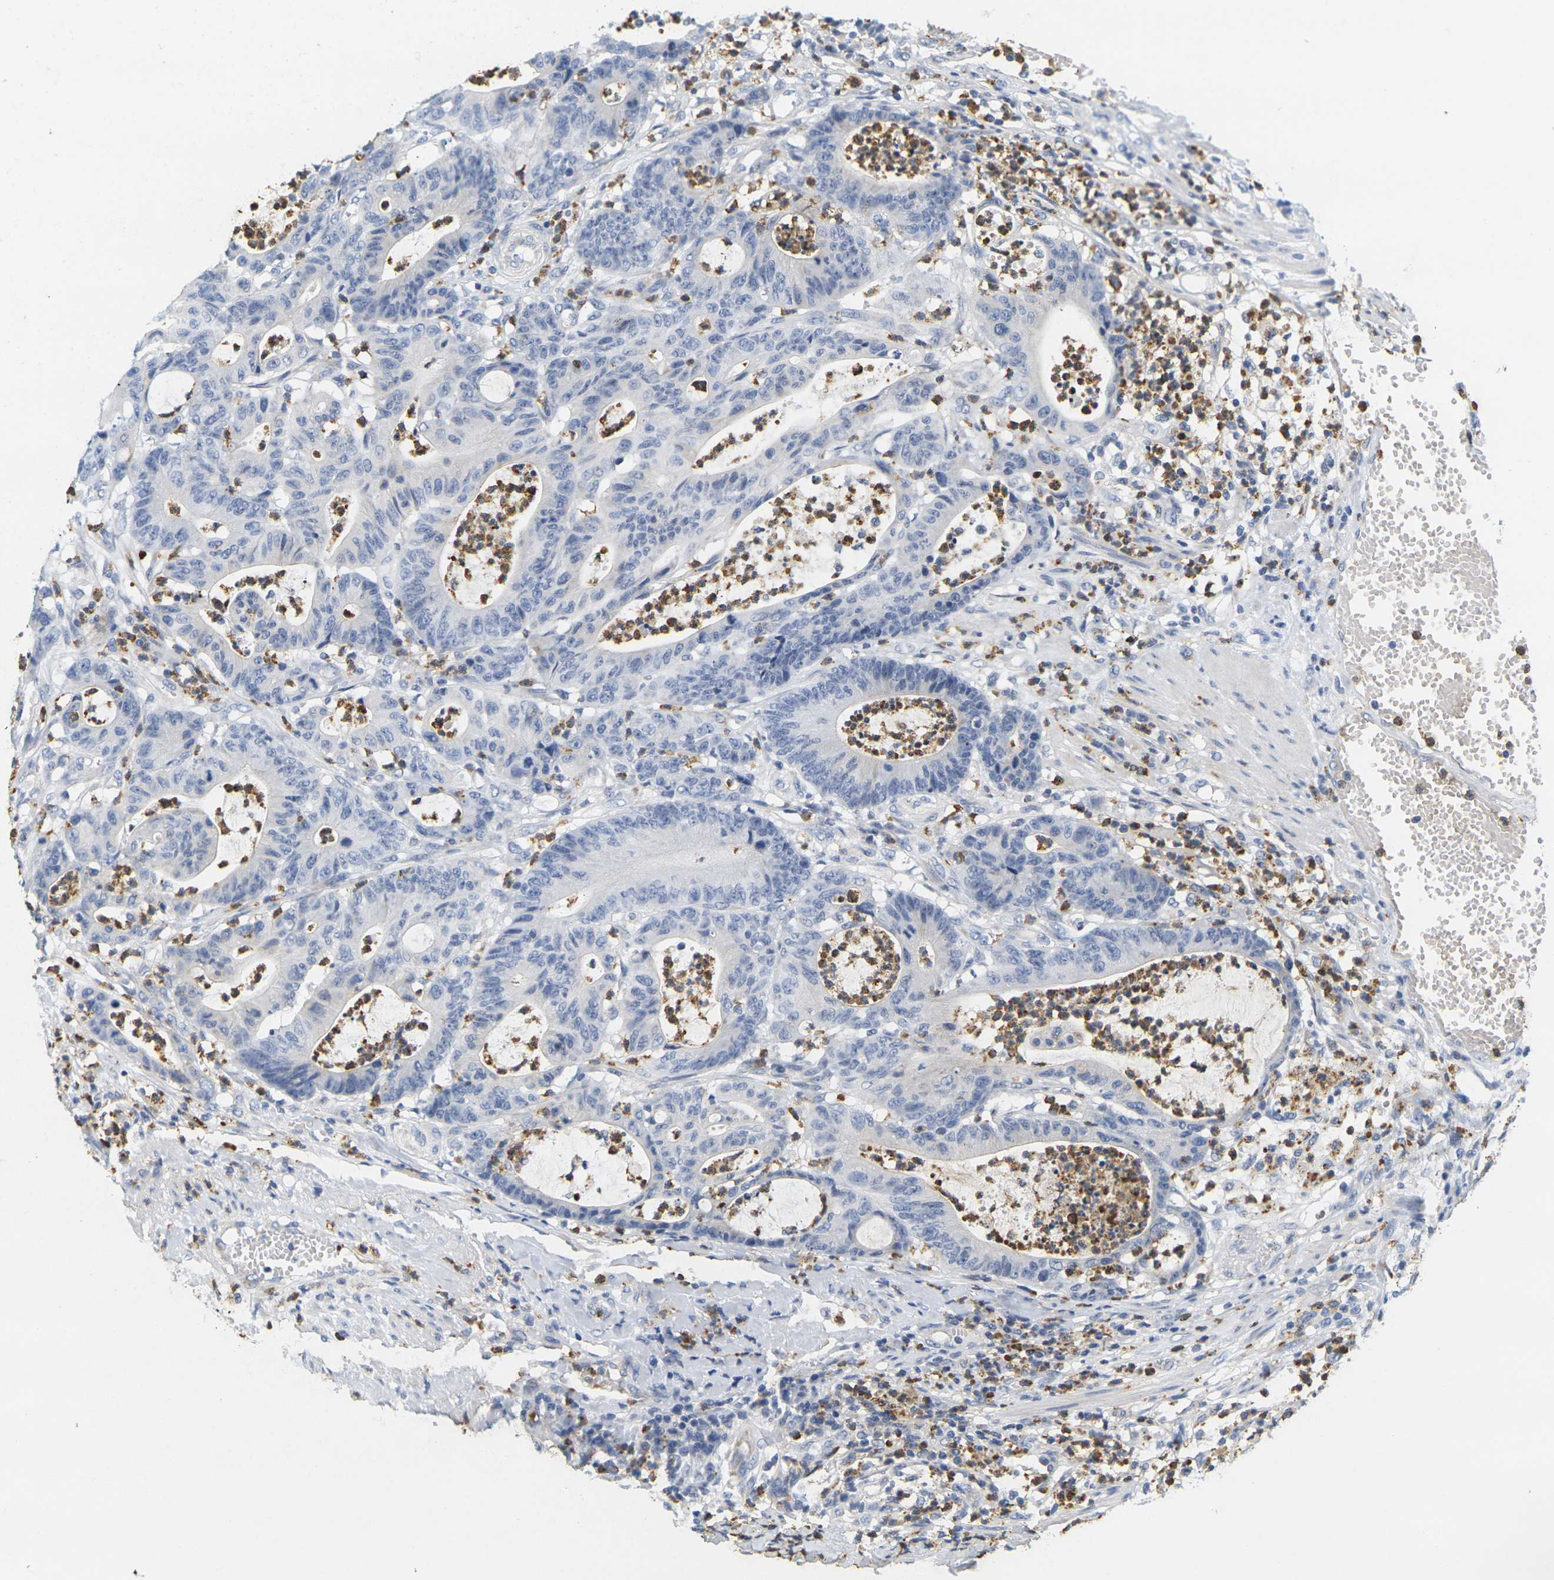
{"staining": {"intensity": "negative", "quantity": "none", "location": "none"}, "tissue": "colorectal cancer", "cell_type": "Tumor cells", "image_type": "cancer", "snomed": [{"axis": "morphology", "description": "Adenocarcinoma, NOS"}, {"axis": "topography", "description": "Colon"}], "caption": "The image demonstrates no staining of tumor cells in colorectal cancer.", "gene": "KLK5", "patient": {"sex": "female", "age": 84}}